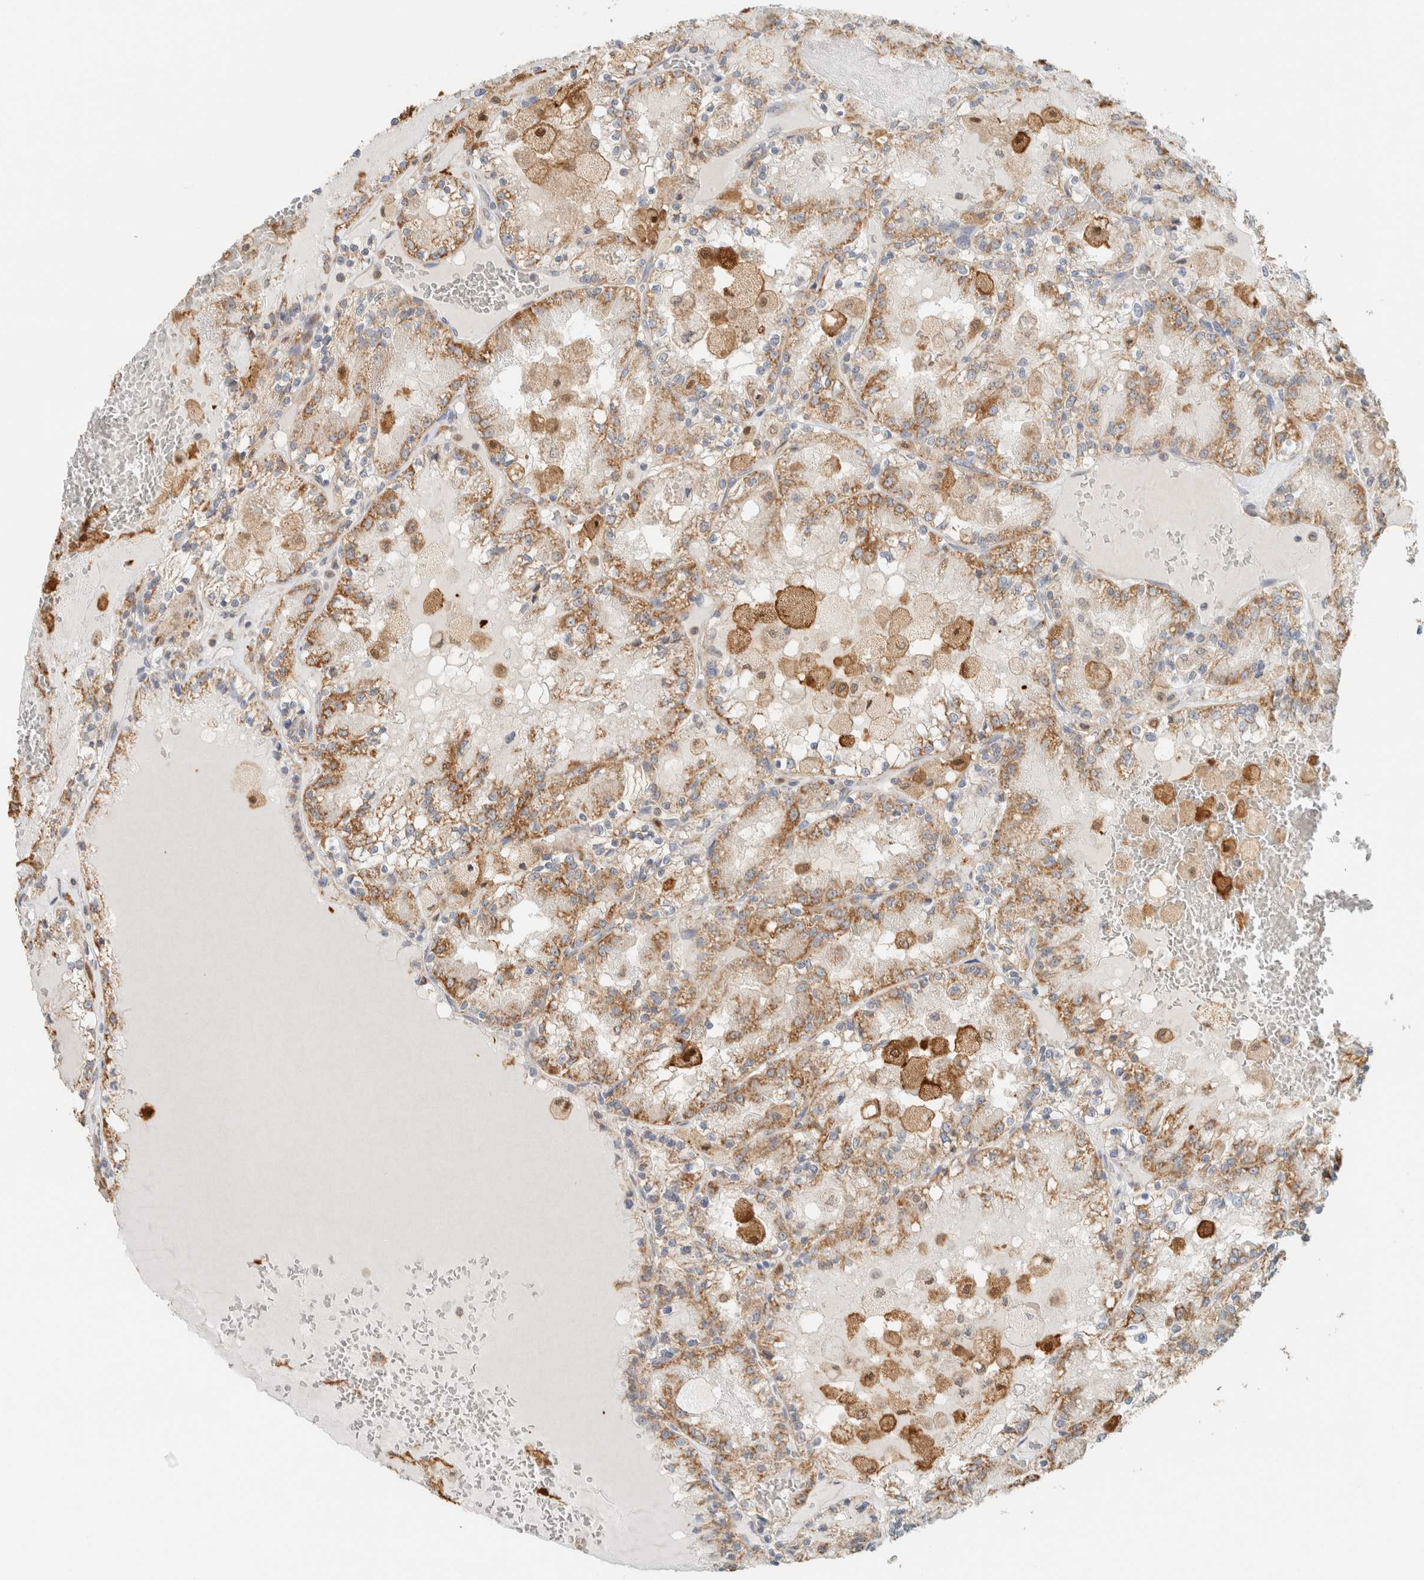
{"staining": {"intensity": "moderate", "quantity": ">75%", "location": "cytoplasmic/membranous"}, "tissue": "renal cancer", "cell_type": "Tumor cells", "image_type": "cancer", "snomed": [{"axis": "morphology", "description": "Adenocarcinoma, NOS"}, {"axis": "topography", "description": "Kidney"}], "caption": "Protein staining demonstrates moderate cytoplasmic/membranous positivity in about >75% of tumor cells in renal cancer. The protein of interest is shown in brown color, while the nuclei are stained blue.", "gene": "CAPG", "patient": {"sex": "female", "age": 56}}